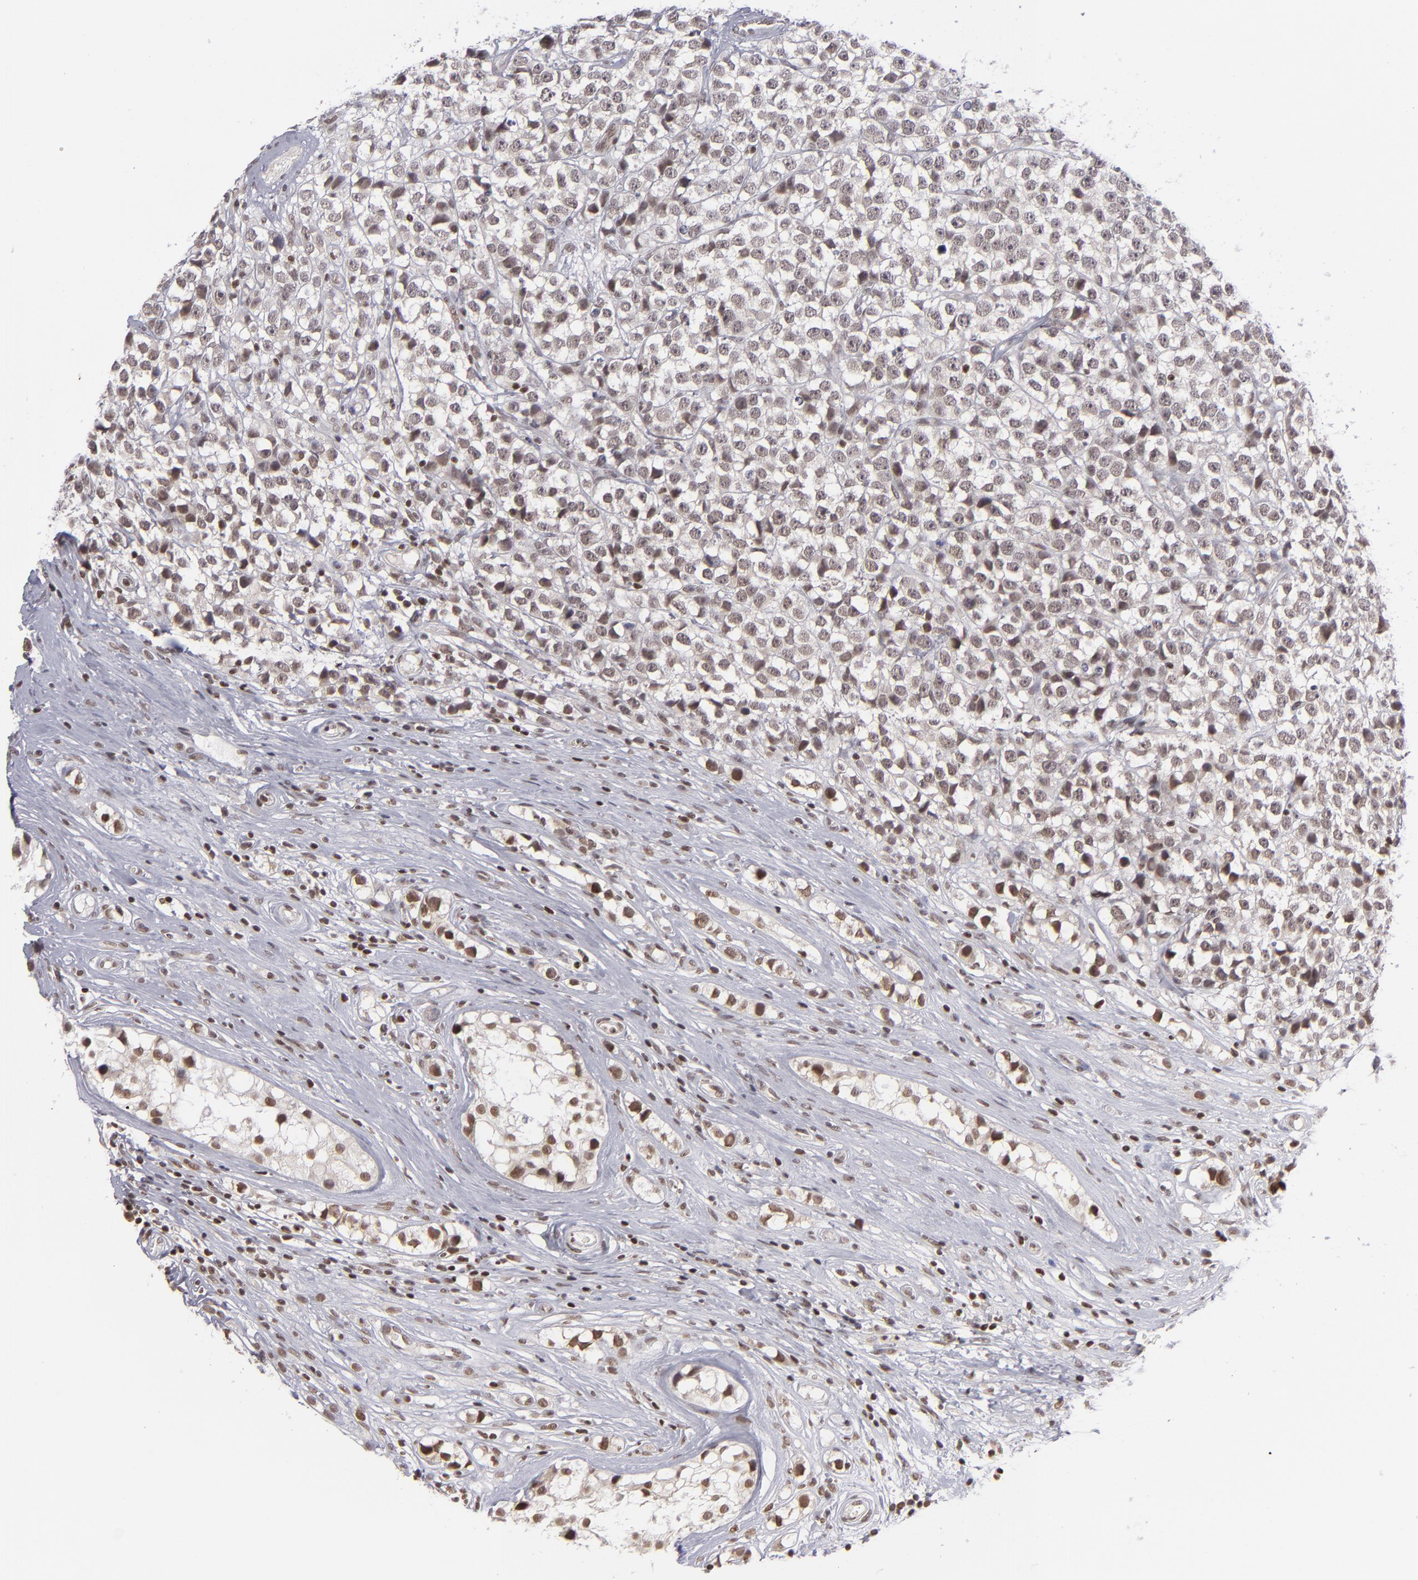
{"staining": {"intensity": "weak", "quantity": "25%-75%", "location": "nuclear"}, "tissue": "testis cancer", "cell_type": "Tumor cells", "image_type": "cancer", "snomed": [{"axis": "morphology", "description": "Seminoma, NOS"}, {"axis": "topography", "description": "Testis"}], "caption": "A histopathology image of testis cancer stained for a protein shows weak nuclear brown staining in tumor cells.", "gene": "MLLT3", "patient": {"sex": "male", "age": 25}}